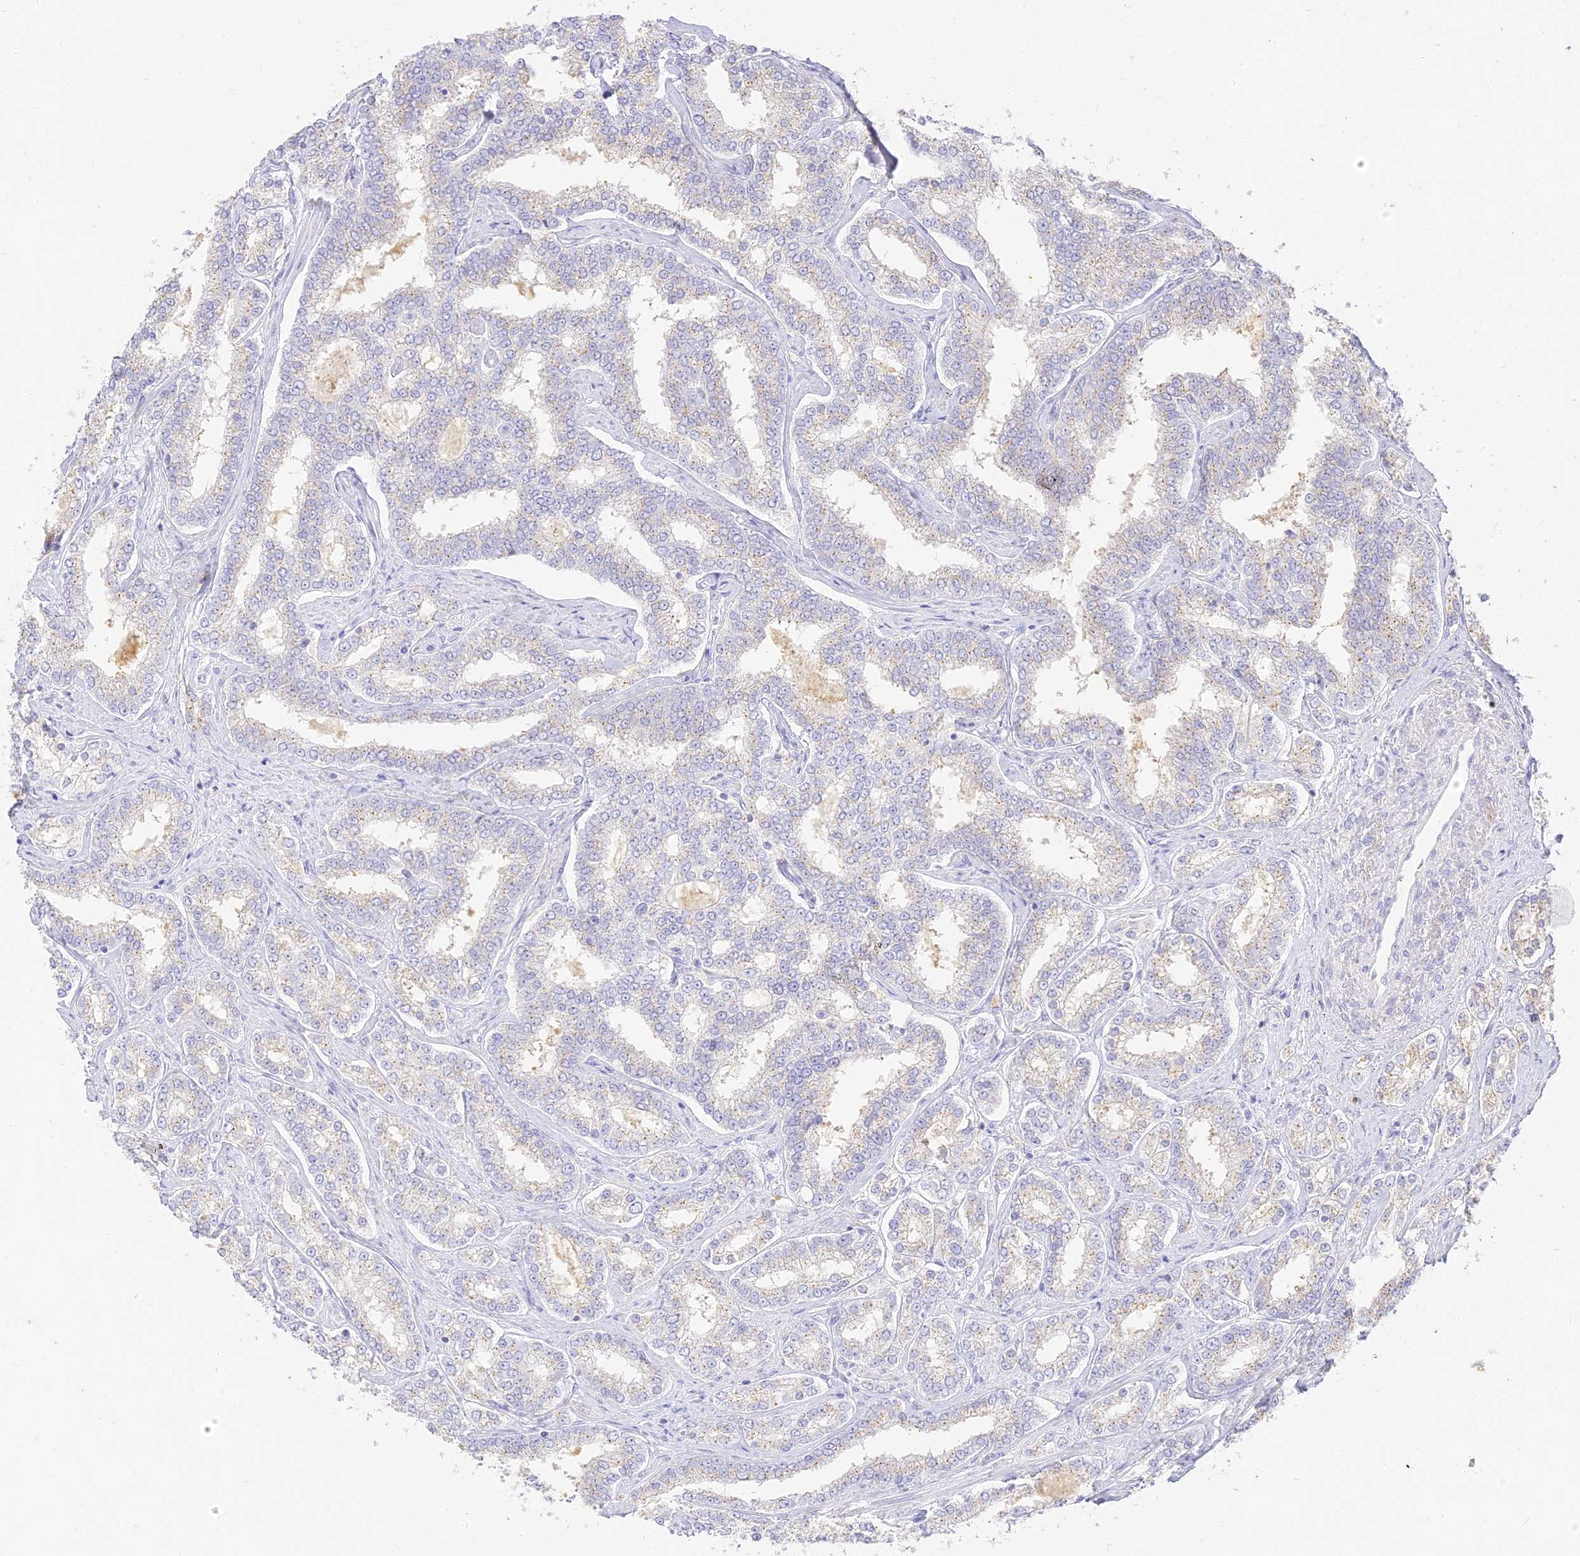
{"staining": {"intensity": "weak", "quantity": "<25%", "location": "cytoplasmic/membranous"}, "tissue": "prostate cancer", "cell_type": "Tumor cells", "image_type": "cancer", "snomed": [{"axis": "morphology", "description": "Normal tissue, NOS"}, {"axis": "morphology", "description": "Adenocarcinoma, High grade"}, {"axis": "topography", "description": "Prostate"}], "caption": "Tumor cells are negative for protein expression in human high-grade adenocarcinoma (prostate).", "gene": "SEC13", "patient": {"sex": "male", "age": 83}}